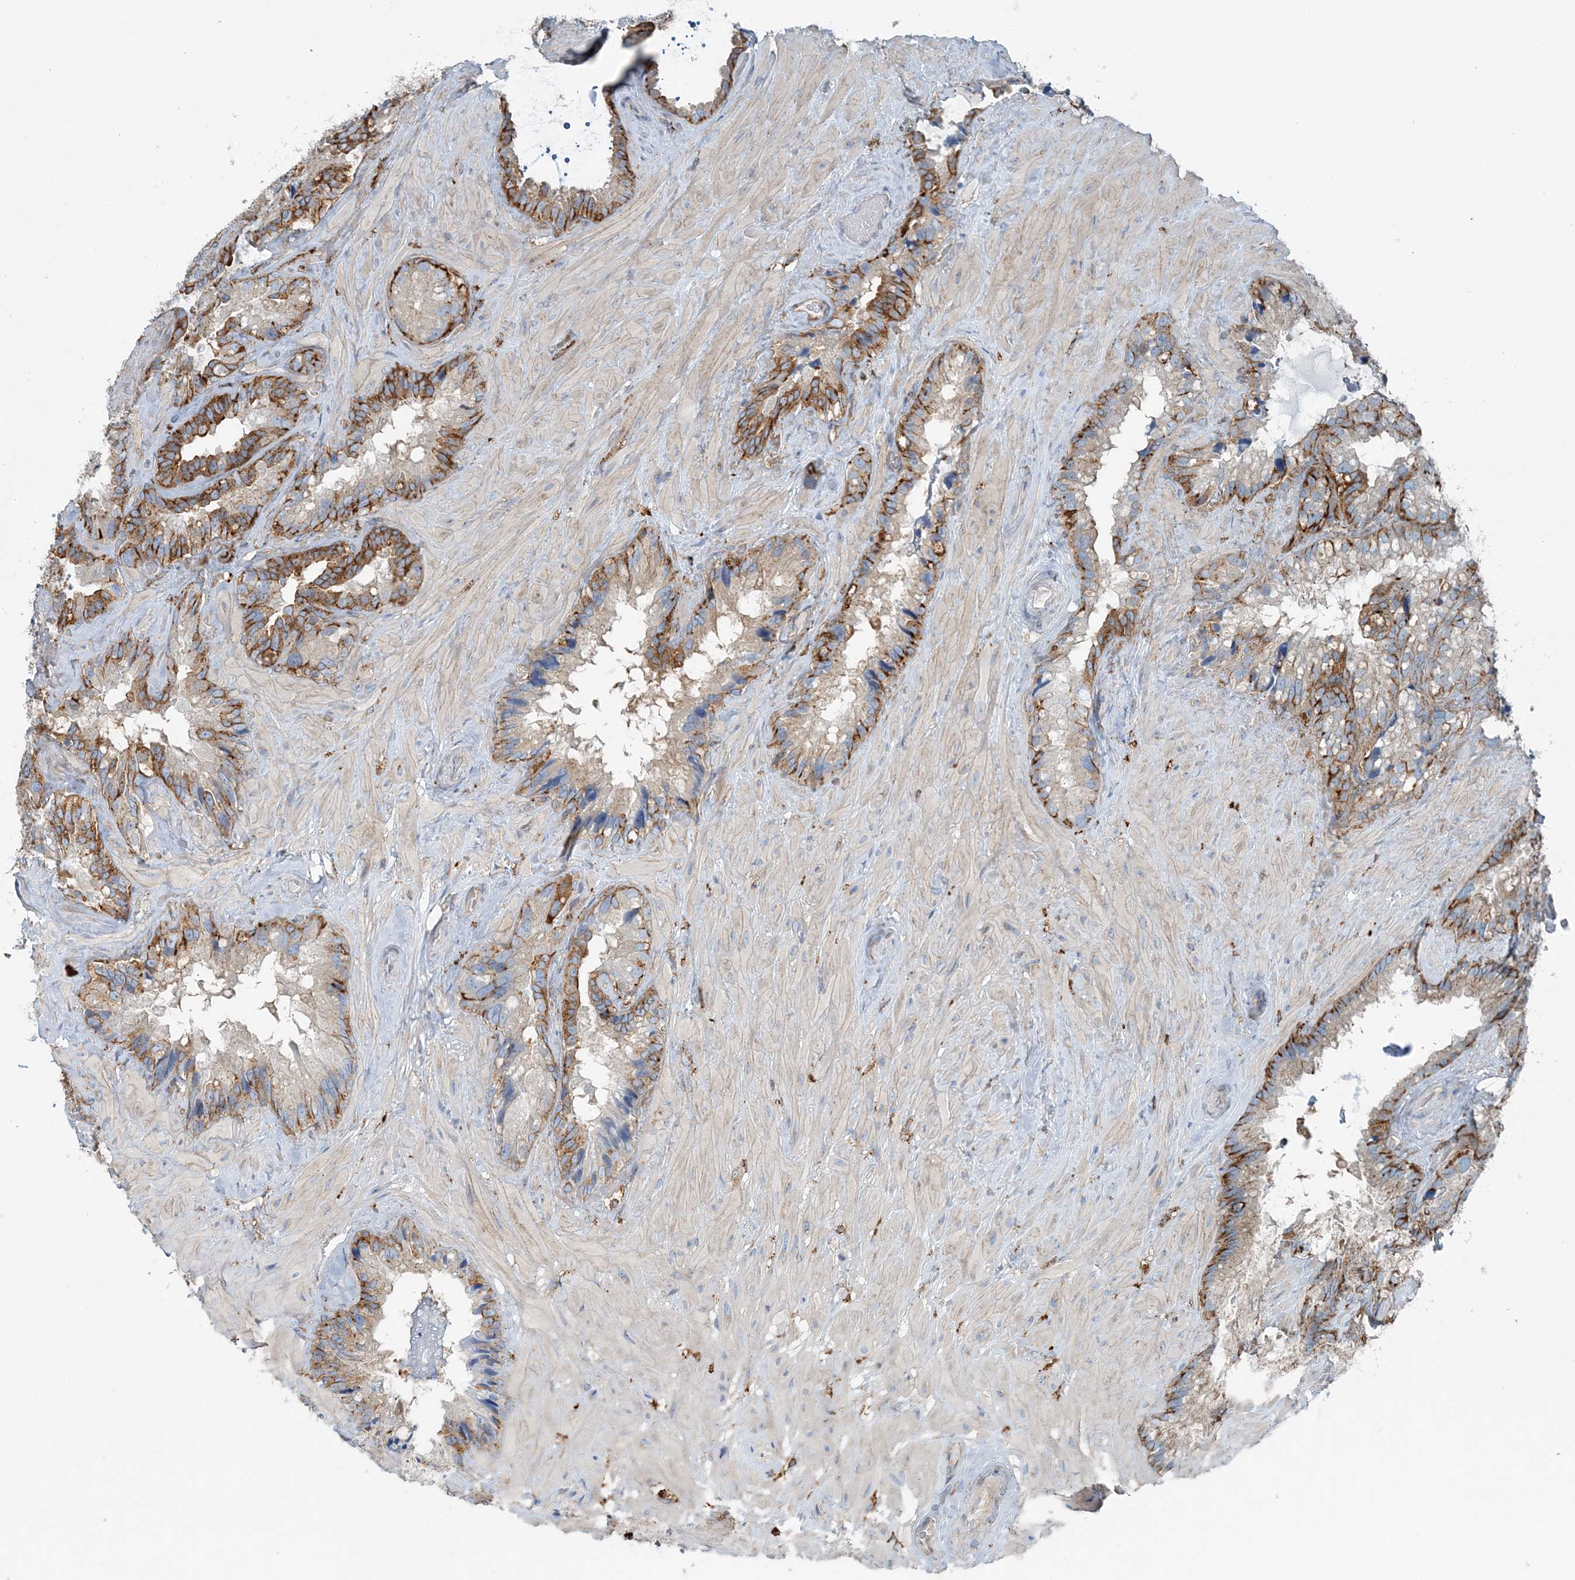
{"staining": {"intensity": "moderate", "quantity": "25%-75%", "location": "cytoplasmic/membranous"}, "tissue": "seminal vesicle", "cell_type": "Glandular cells", "image_type": "normal", "snomed": [{"axis": "morphology", "description": "Normal tissue, NOS"}, {"axis": "topography", "description": "Prostate"}, {"axis": "topography", "description": "Seminal veicle"}], "caption": "Immunohistochemistry staining of benign seminal vesicle, which reveals medium levels of moderate cytoplasmic/membranous expression in approximately 25%-75% of glandular cells indicating moderate cytoplasmic/membranous protein expression. The staining was performed using DAB (3,3'-diaminobenzidine) (brown) for protein detection and nuclei were counterstained in hematoxylin (blue).", "gene": "SNX2", "patient": {"sex": "male", "age": 68}}